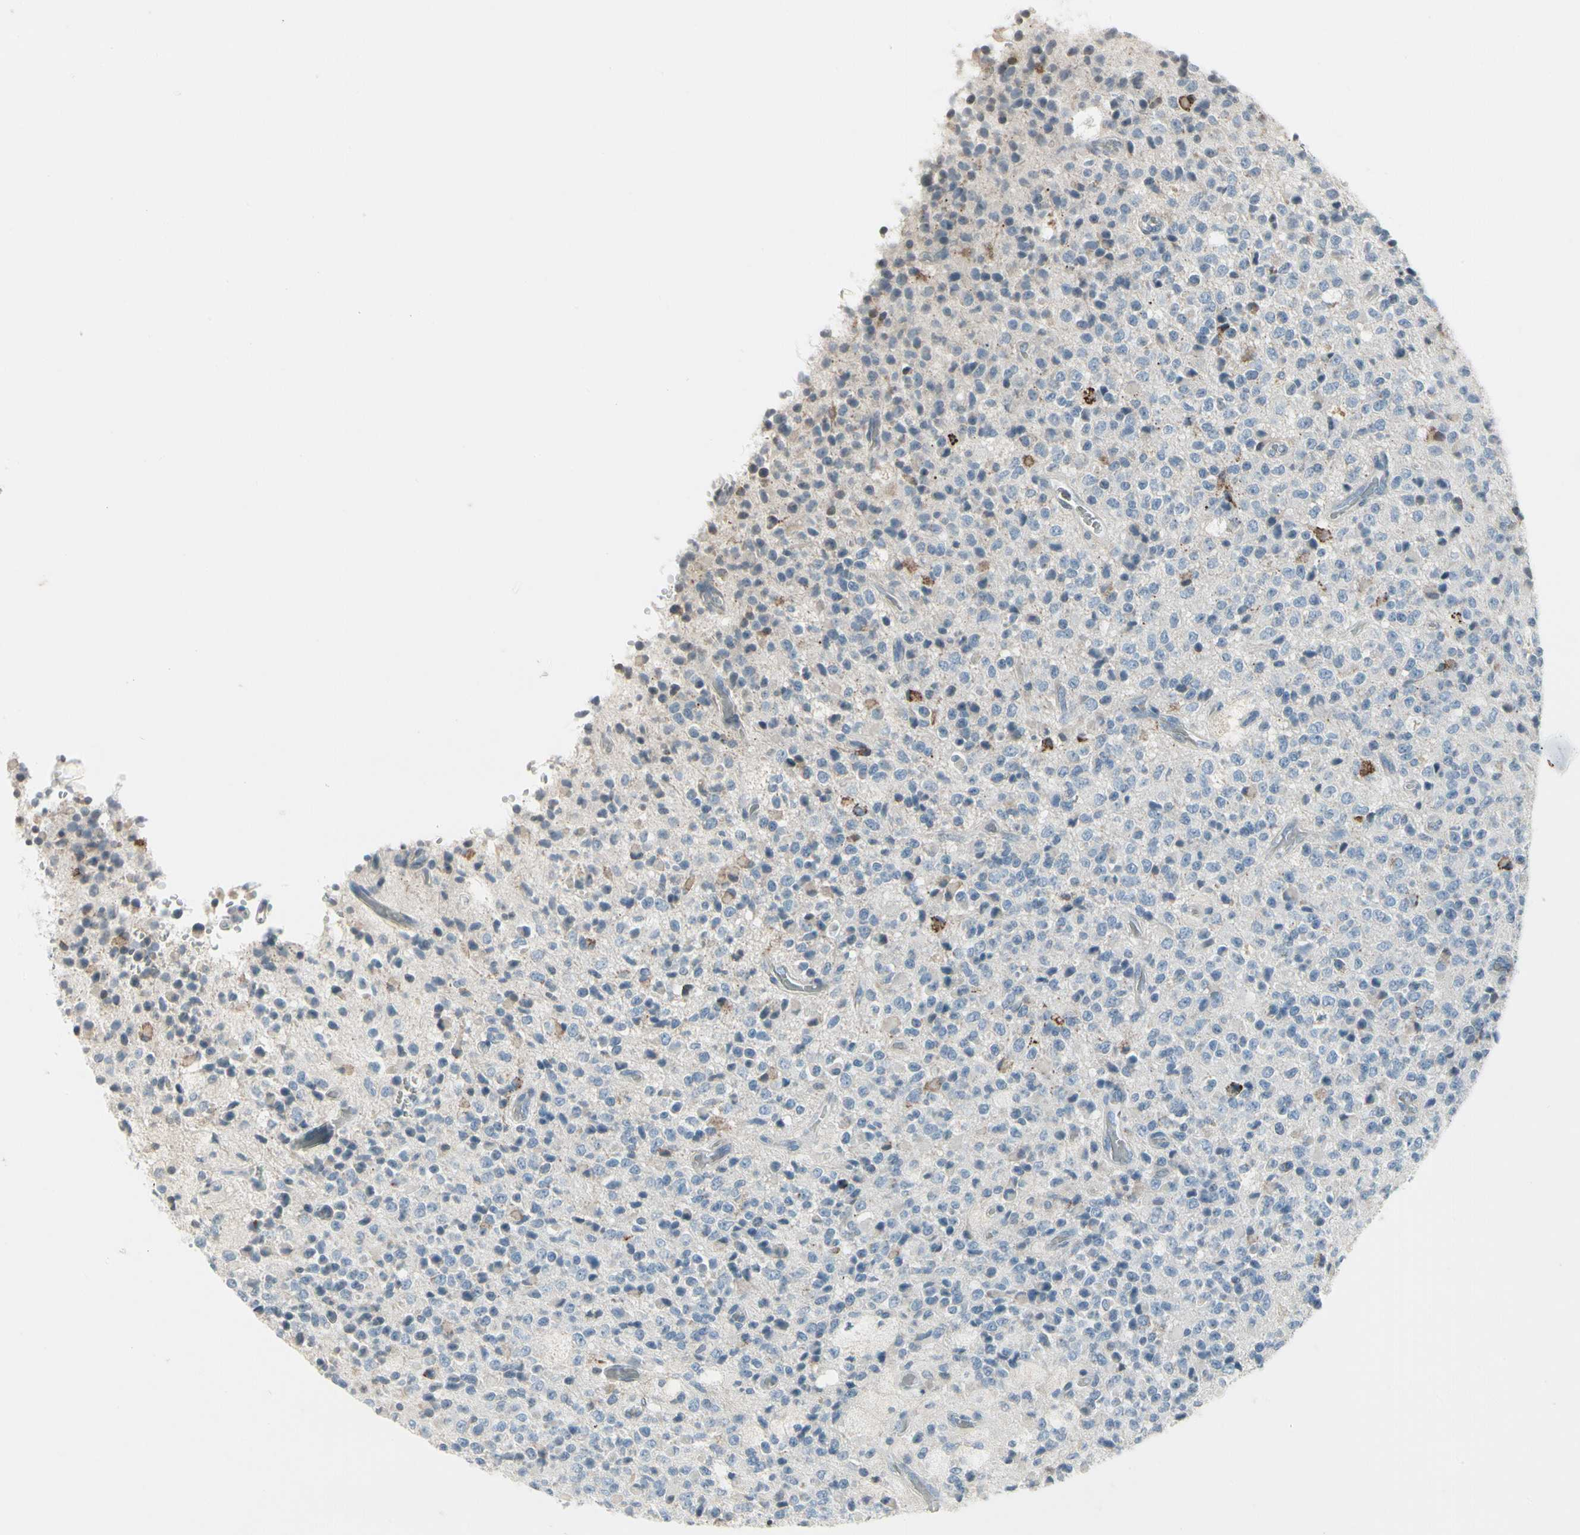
{"staining": {"intensity": "moderate", "quantity": "<25%", "location": "cytoplasmic/membranous"}, "tissue": "glioma", "cell_type": "Tumor cells", "image_type": "cancer", "snomed": [{"axis": "morphology", "description": "Glioma, malignant, High grade"}, {"axis": "topography", "description": "pancreas cauda"}], "caption": "Brown immunohistochemical staining in high-grade glioma (malignant) shows moderate cytoplasmic/membranous positivity in approximately <25% of tumor cells.", "gene": "ARG2", "patient": {"sex": "male", "age": 60}}